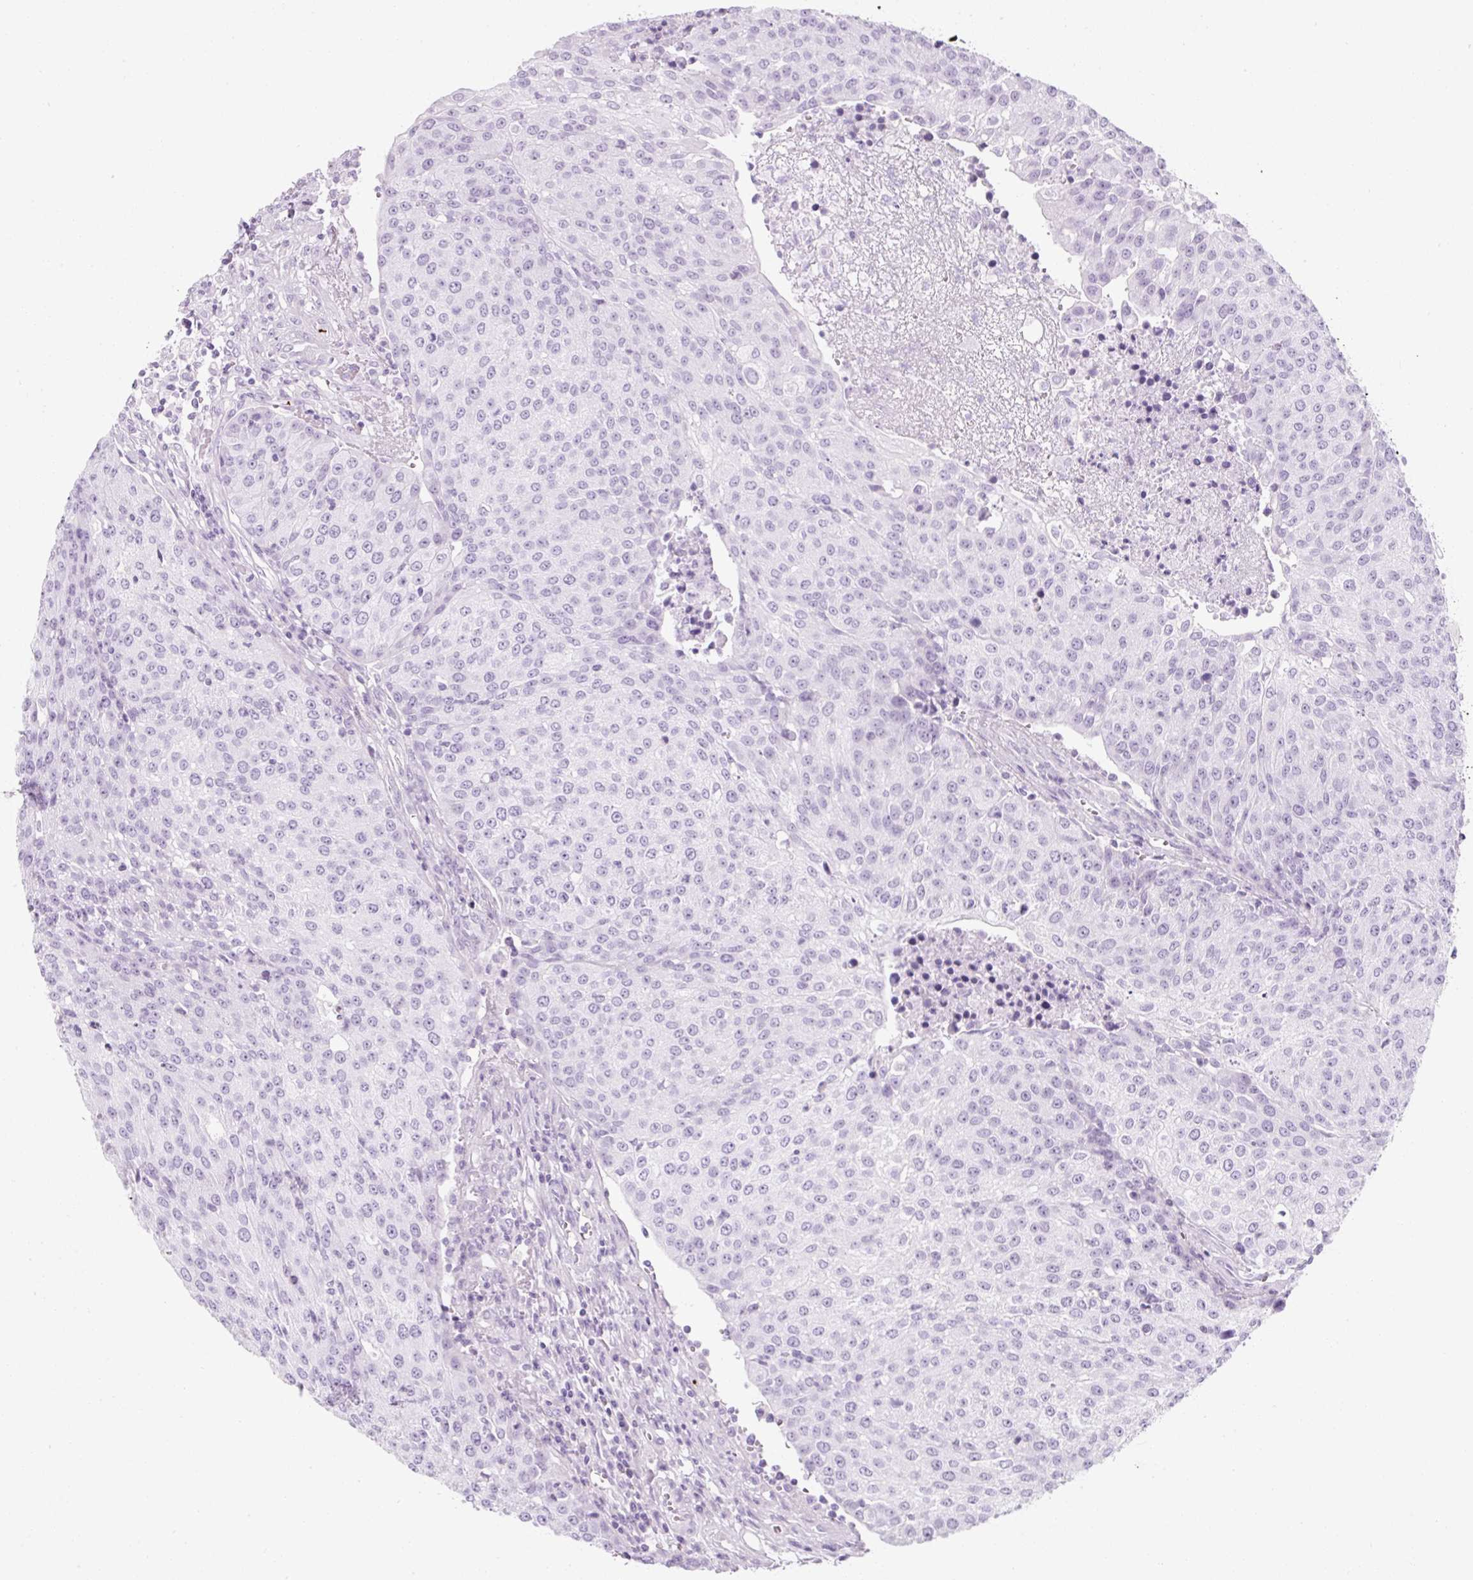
{"staining": {"intensity": "negative", "quantity": "none", "location": "none"}, "tissue": "urothelial cancer", "cell_type": "Tumor cells", "image_type": "cancer", "snomed": [{"axis": "morphology", "description": "Urothelial carcinoma, High grade"}, {"axis": "topography", "description": "Urinary bladder"}], "caption": "Image shows no significant protein expression in tumor cells of high-grade urothelial carcinoma.", "gene": "PF4V1", "patient": {"sex": "female", "age": 85}}